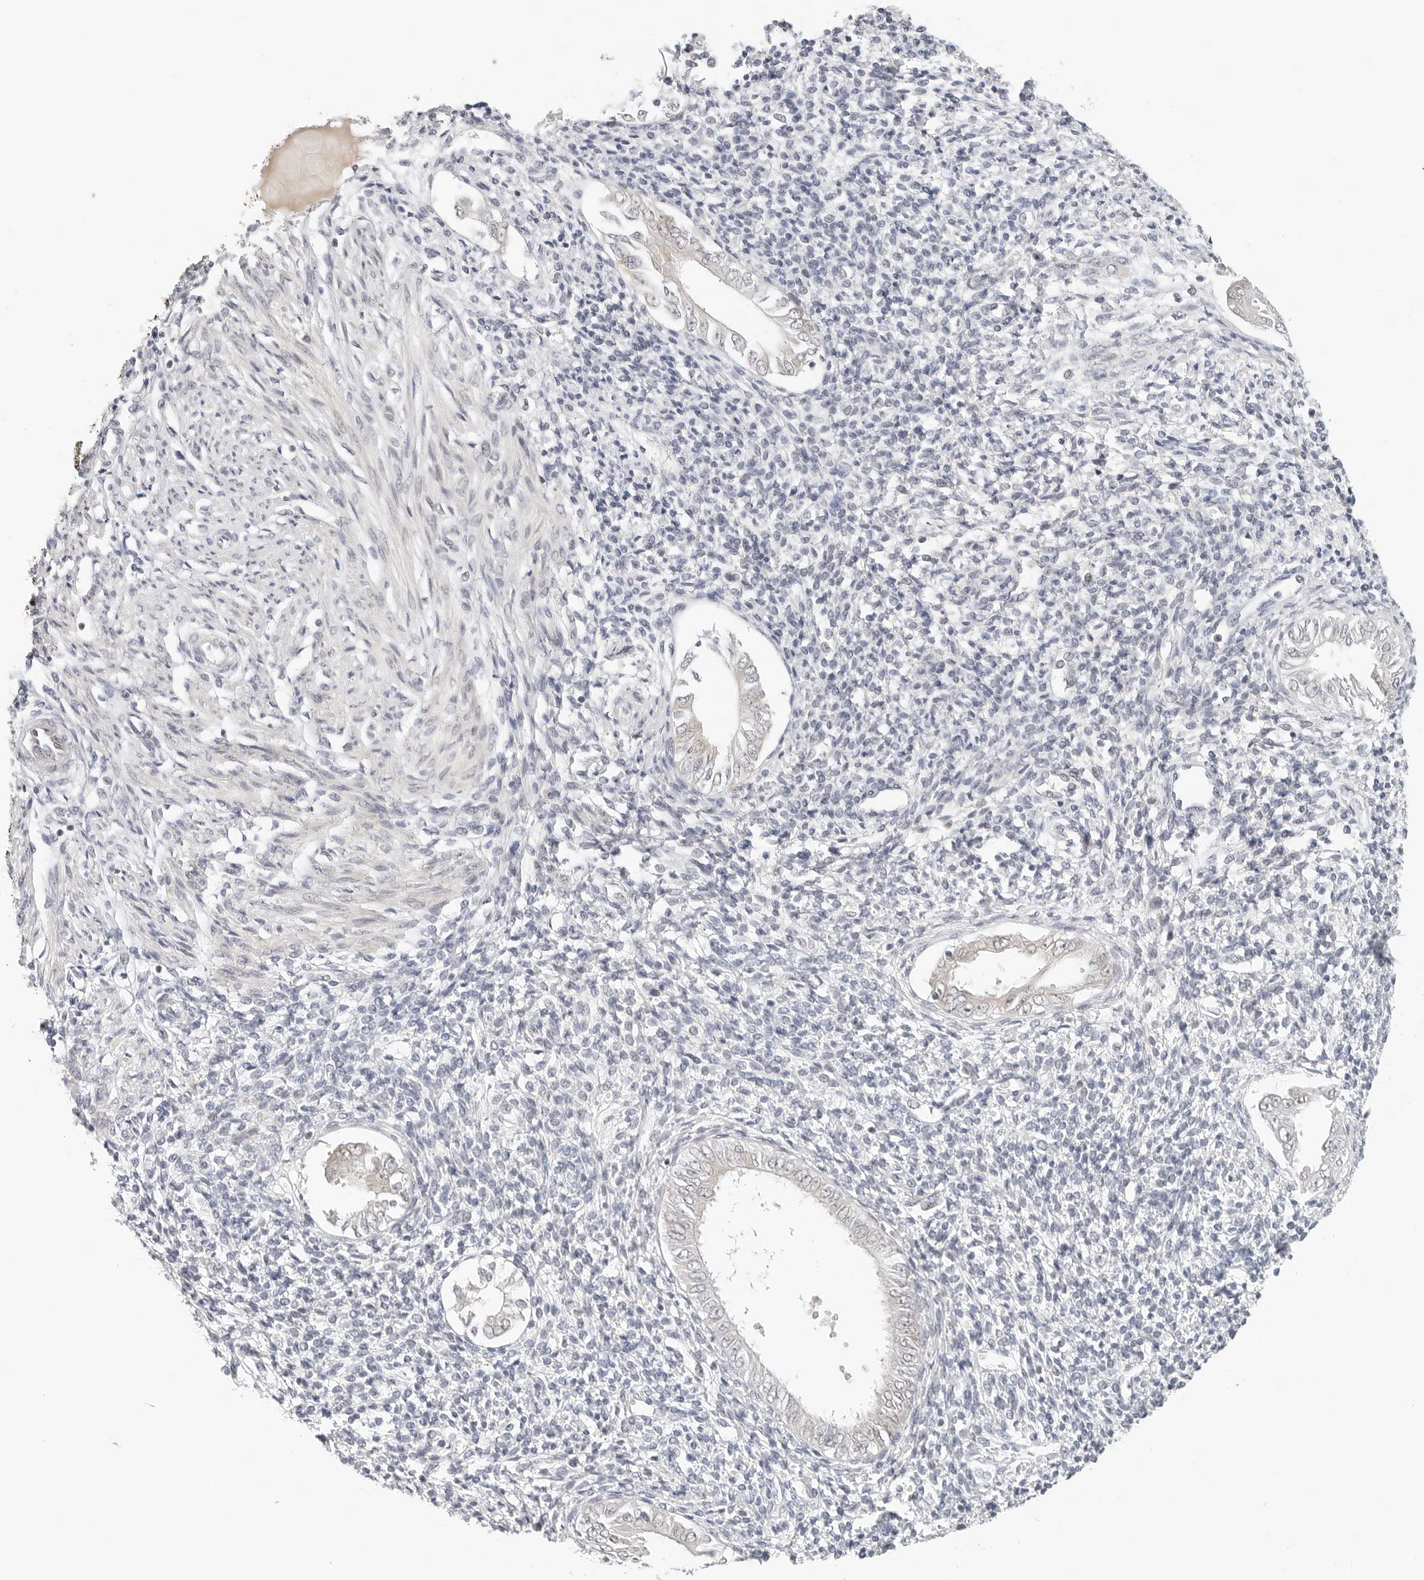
{"staining": {"intensity": "negative", "quantity": "none", "location": "none"}, "tissue": "endometrium", "cell_type": "Cells in endometrial stroma", "image_type": "normal", "snomed": [{"axis": "morphology", "description": "Normal tissue, NOS"}, {"axis": "topography", "description": "Endometrium"}], "caption": "A histopathology image of endometrium stained for a protein demonstrates no brown staining in cells in endometrial stroma. (Immunohistochemistry (ihc), brightfield microscopy, high magnification).", "gene": "TSEN2", "patient": {"sex": "female", "age": 66}}